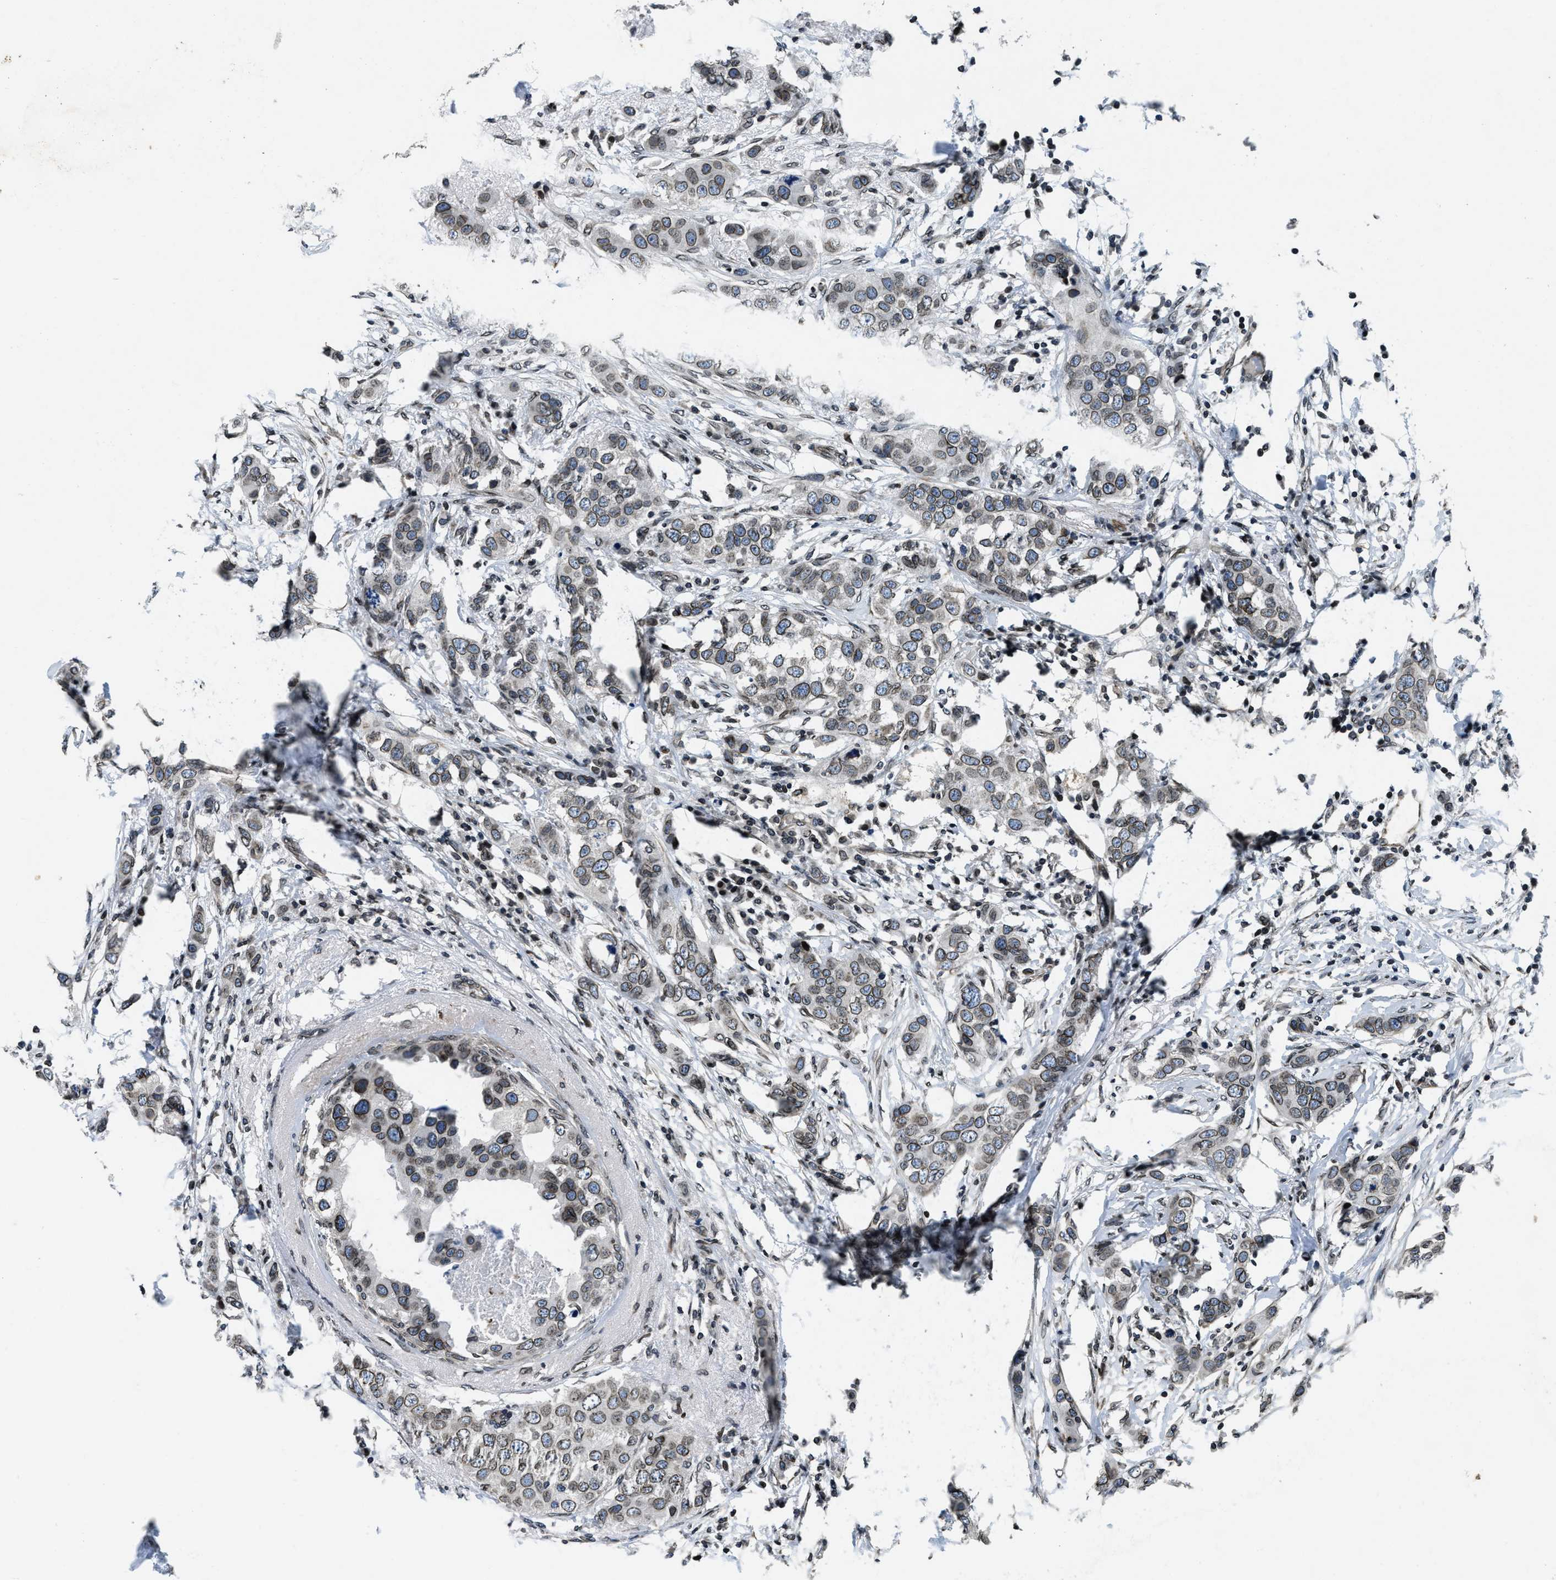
{"staining": {"intensity": "weak", "quantity": ">75%", "location": "cytoplasmic/membranous,nuclear"}, "tissue": "breast cancer", "cell_type": "Tumor cells", "image_type": "cancer", "snomed": [{"axis": "morphology", "description": "Duct carcinoma"}, {"axis": "topography", "description": "Breast"}], "caption": "This micrograph shows breast cancer (infiltrating ductal carcinoma) stained with immunohistochemistry (IHC) to label a protein in brown. The cytoplasmic/membranous and nuclear of tumor cells show weak positivity for the protein. Nuclei are counter-stained blue.", "gene": "ZC3HC1", "patient": {"sex": "female", "age": 50}}